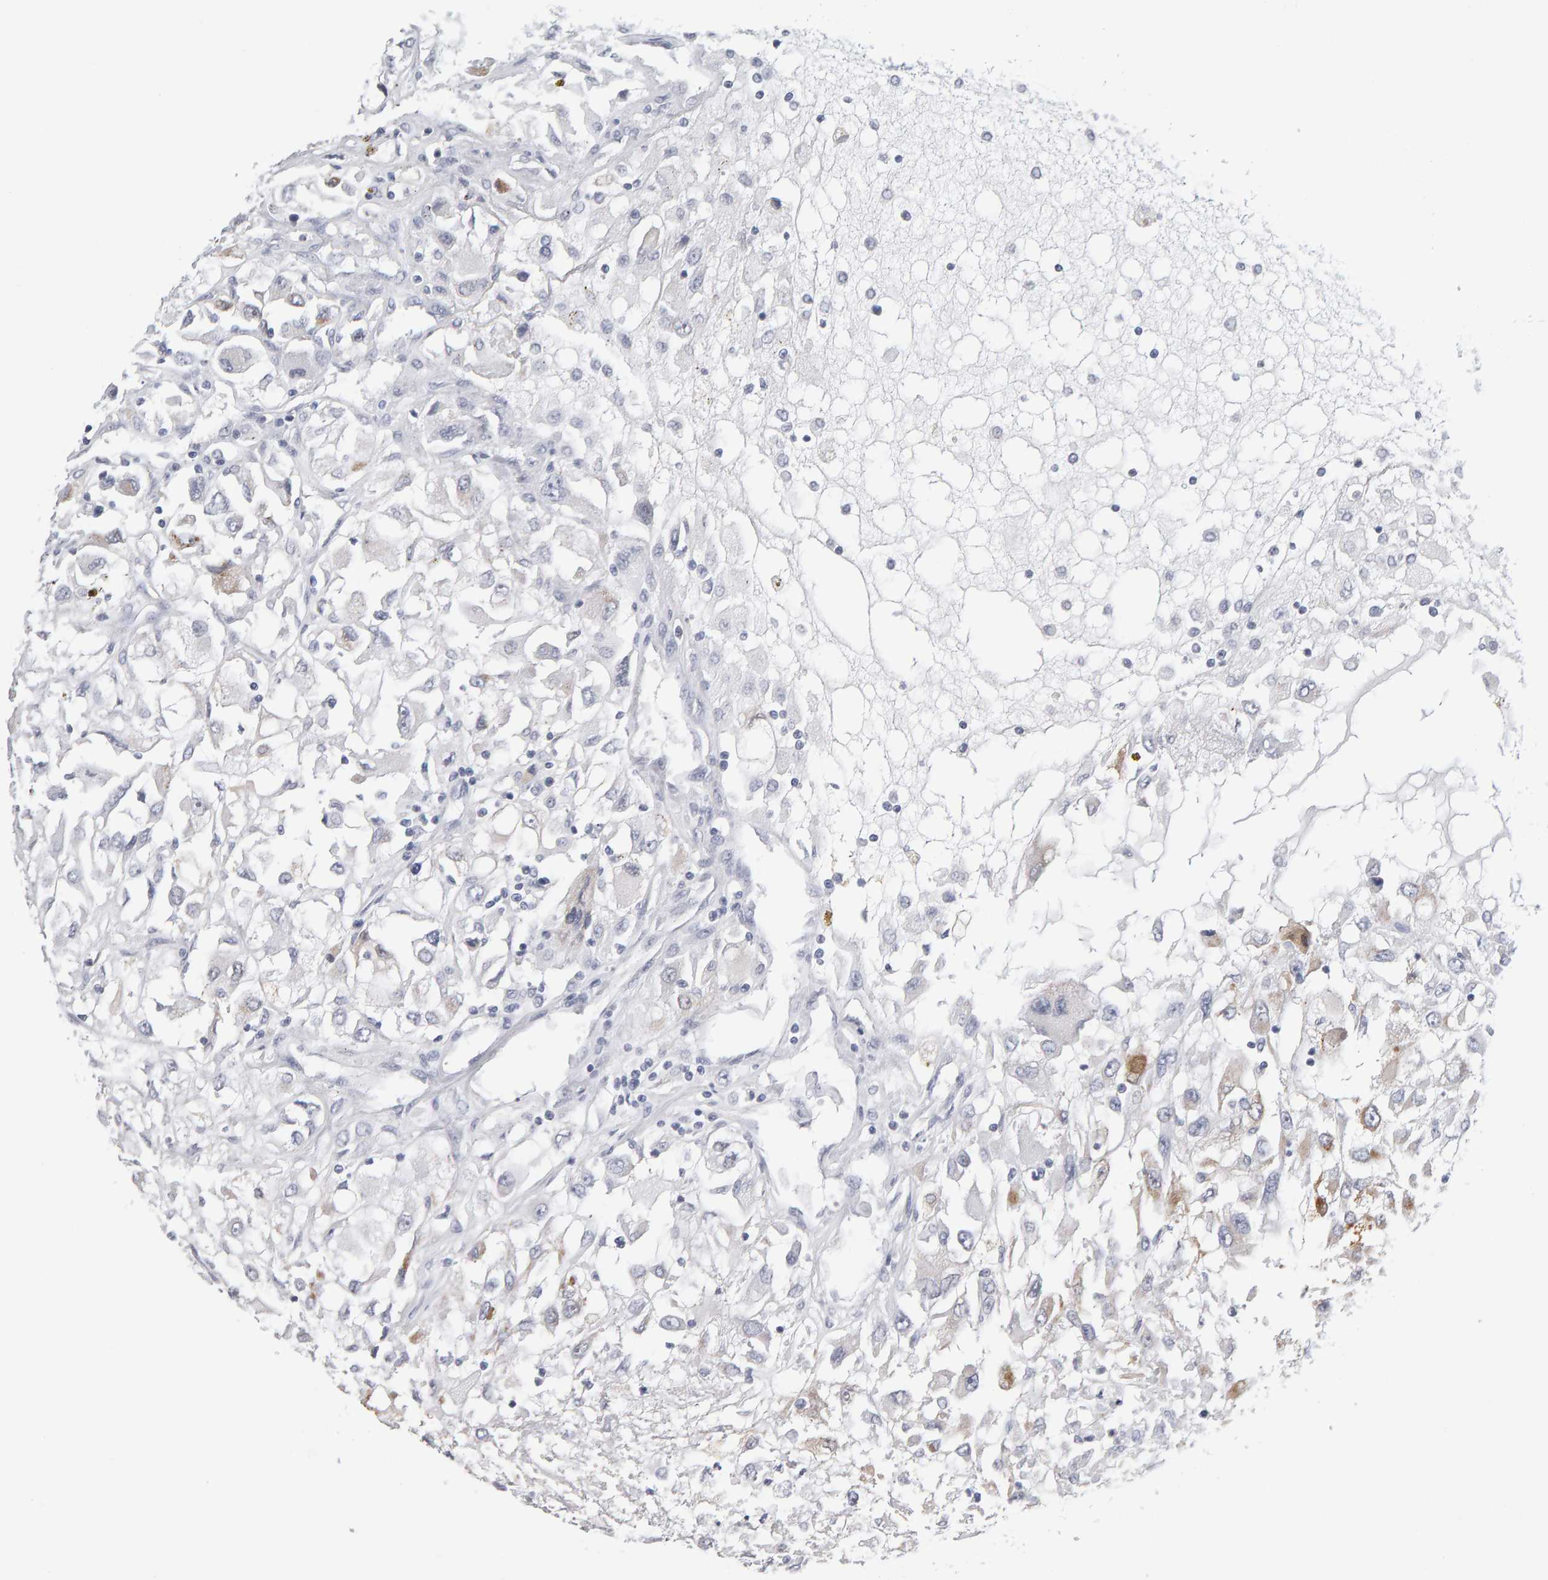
{"staining": {"intensity": "moderate", "quantity": "25%-75%", "location": "cytoplasmic/membranous"}, "tissue": "renal cancer", "cell_type": "Tumor cells", "image_type": "cancer", "snomed": [{"axis": "morphology", "description": "Adenocarcinoma, NOS"}, {"axis": "topography", "description": "Kidney"}], "caption": "Adenocarcinoma (renal) stained with DAB (3,3'-diaminobenzidine) IHC reveals medium levels of moderate cytoplasmic/membranous staining in about 25%-75% of tumor cells. (brown staining indicates protein expression, while blue staining denotes nuclei).", "gene": "CTH", "patient": {"sex": "female", "age": 52}}